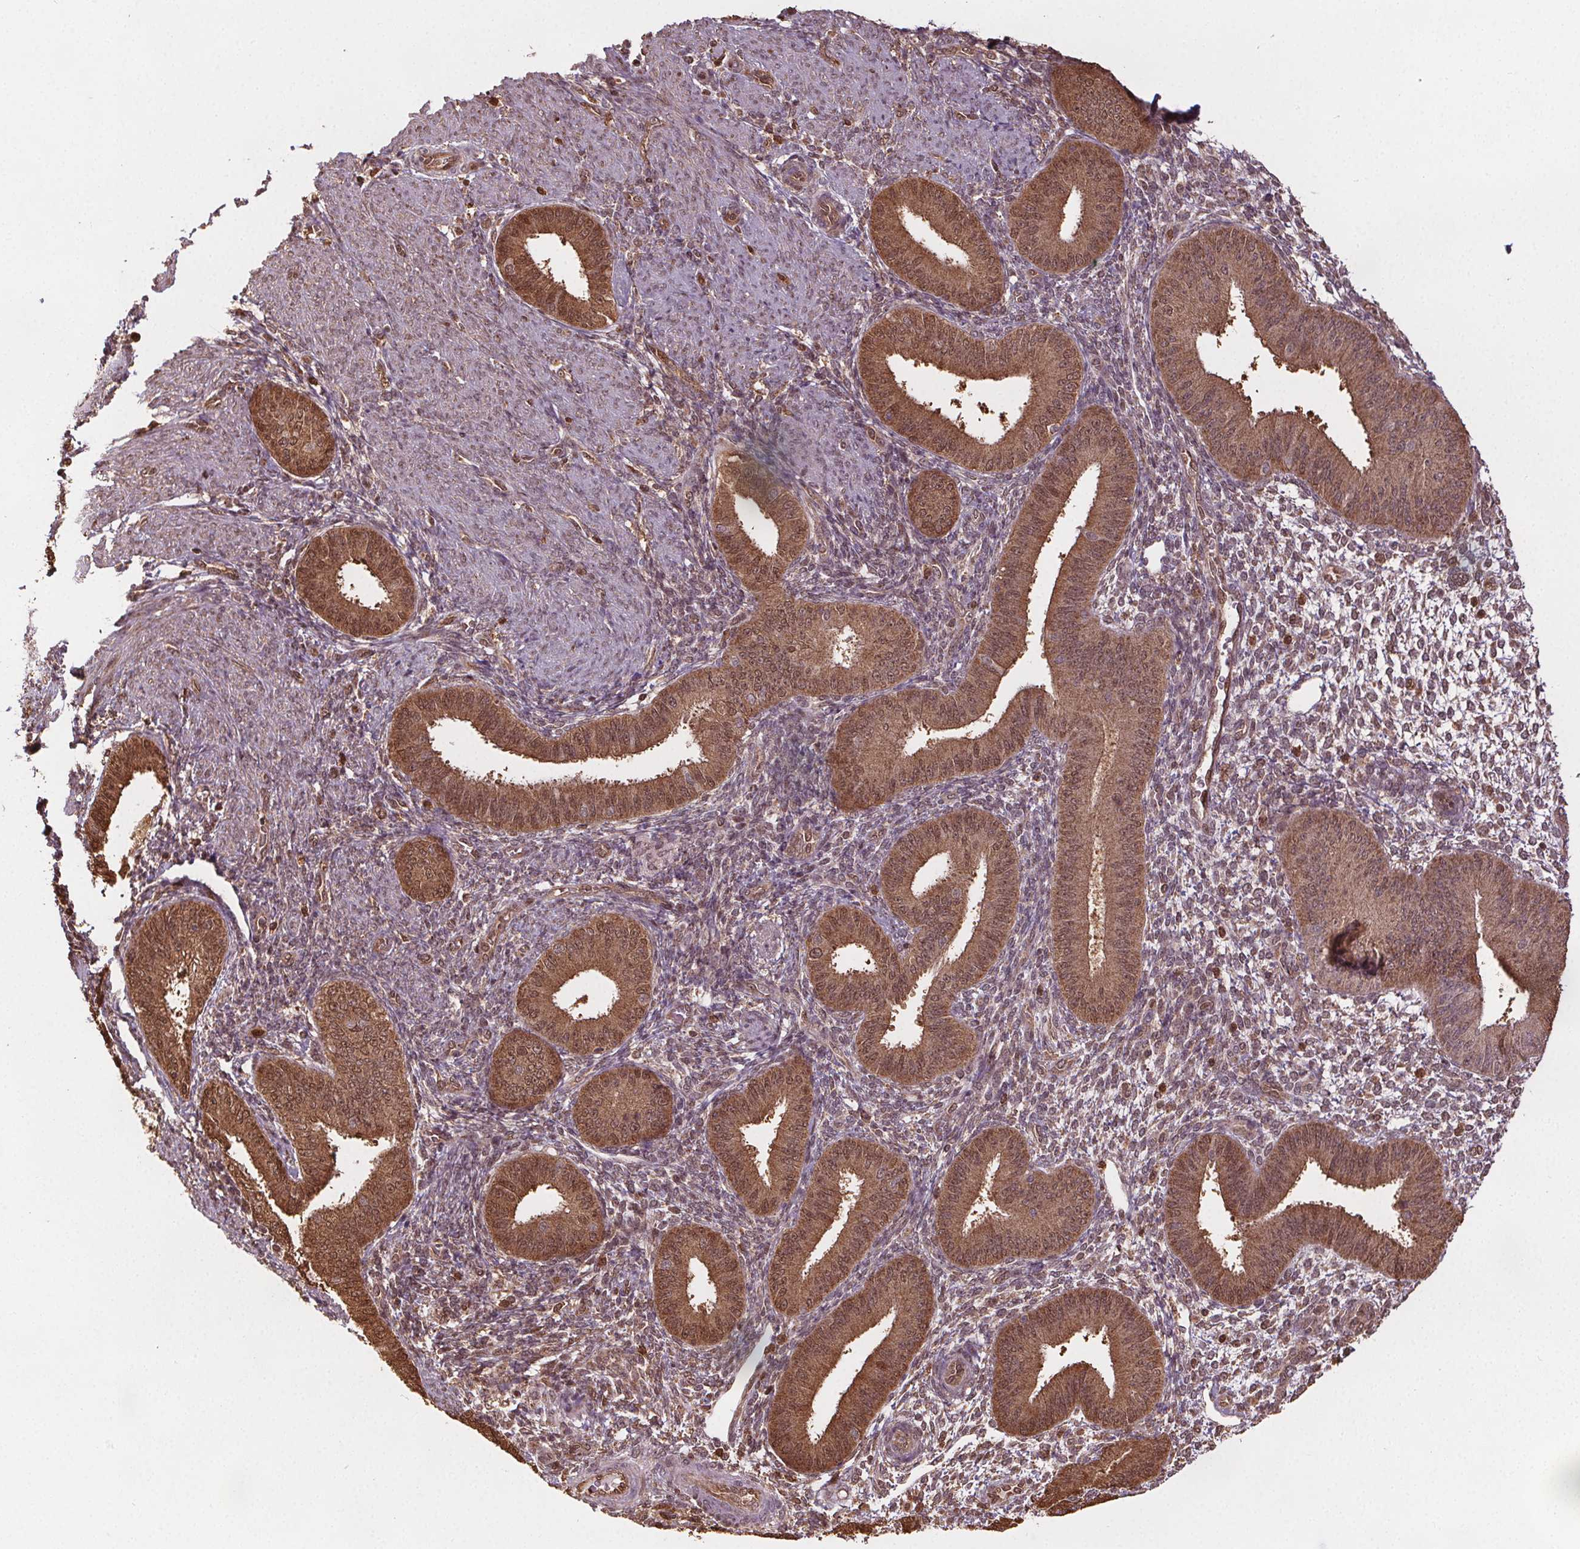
{"staining": {"intensity": "moderate", "quantity": "<25%", "location": "cytoplasmic/membranous,nuclear"}, "tissue": "endometrium", "cell_type": "Cells in endometrial stroma", "image_type": "normal", "snomed": [{"axis": "morphology", "description": "Normal tissue, NOS"}, {"axis": "topography", "description": "Endometrium"}], "caption": "About <25% of cells in endometrial stroma in normal endometrium demonstrate moderate cytoplasmic/membranous,nuclear protein expression as visualized by brown immunohistochemical staining.", "gene": "ENO1", "patient": {"sex": "female", "age": 39}}